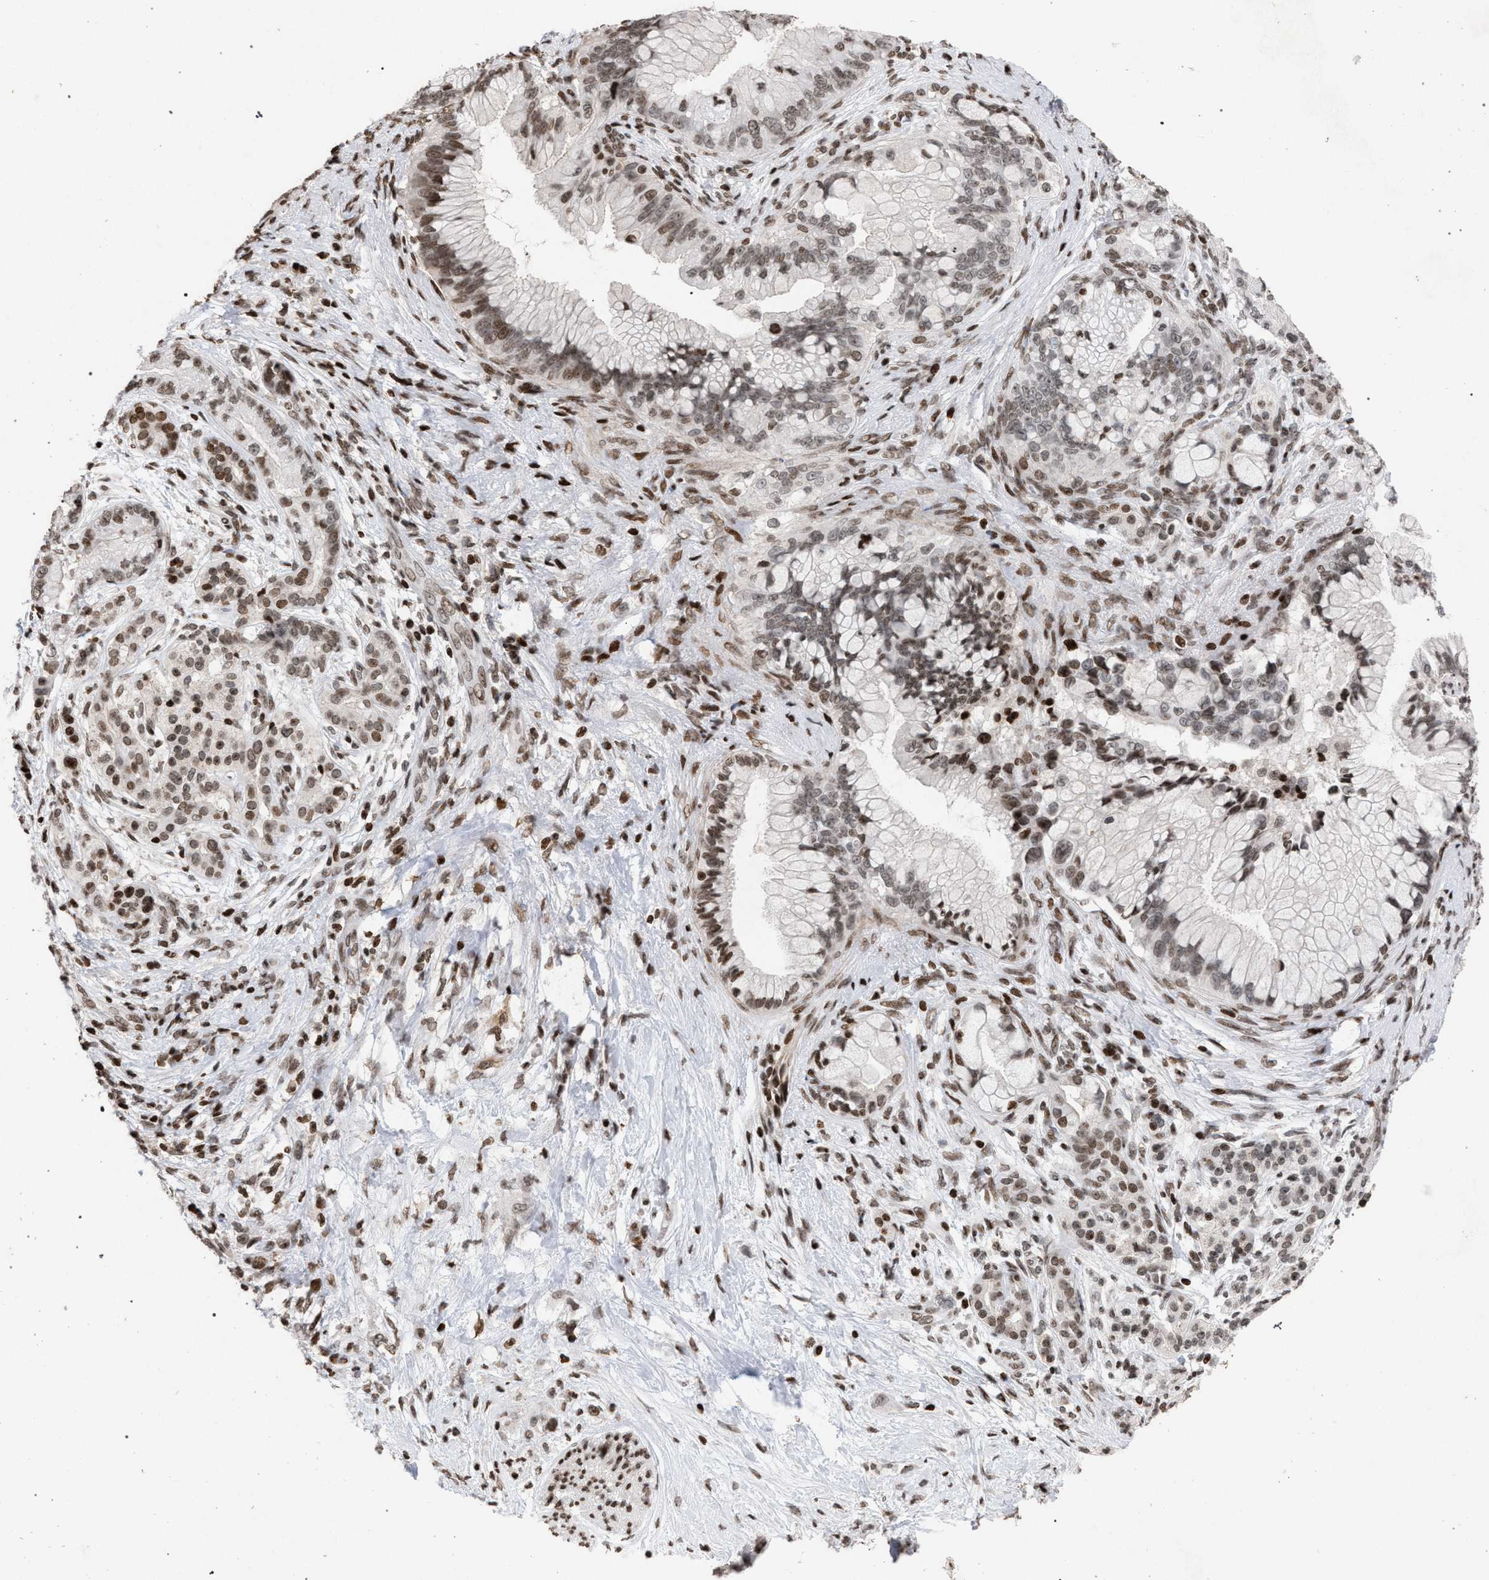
{"staining": {"intensity": "moderate", "quantity": ">75%", "location": "nuclear"}, "tissue": "pancreatic cancer", "cell_type": "Tumor cells", "image_type": "cancer", "snomed": [{"axis": "morphology", "description": "Adenocarcinoma, NOS"}, {"axis": "topography", "description": "Pancreas"}], "caption": "High-power microscopy captured an immunohistochemistry (IHC) image of pancreatic cancer (adenocarcinoma), revealing moderate nuclear positivity in about >75% of tumor cells.", "gene": "FOXD3", "patient": {"sex": "male", "age": 59}}